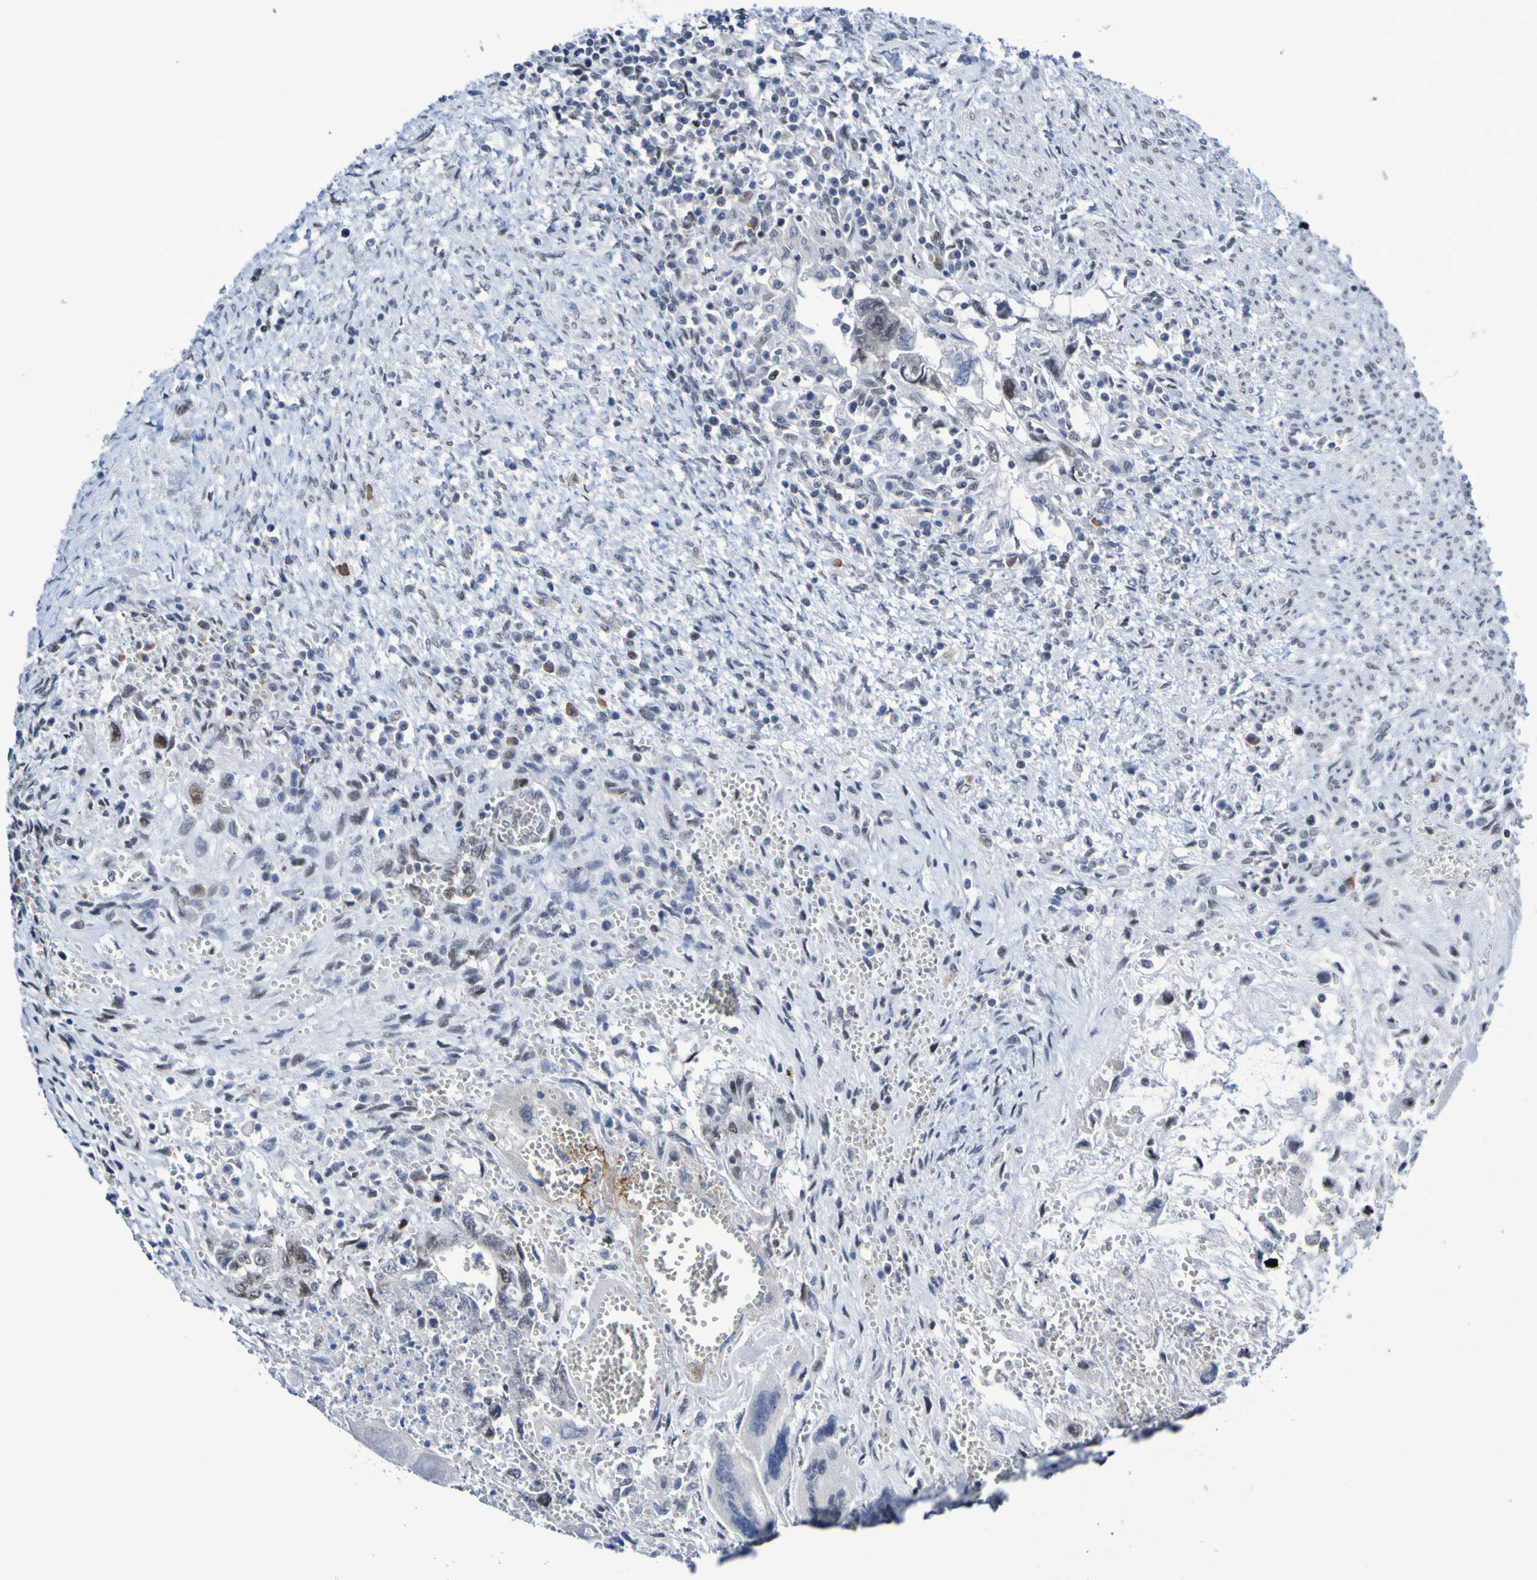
{"staining": {"intensity": "moderate", "quantity": "25%-75%", "location": "nuclear"}, "tissue": "testis cancer", "cell_type": "Tumor cells", "image_type": "cancer", "snomed": [{"axis": "morphology", "description": "Carcinoma, Embryonal, NOS"}, {"axis": "topography", "description": "Testis"}], "caption": "A histopathology image of embryonal carcinoma (testis) stained for a protein shows moderate nuclear brown staining in tumor cells.", "gene": "PCGF1", "patient": {"sex": "male", "age": 28}}